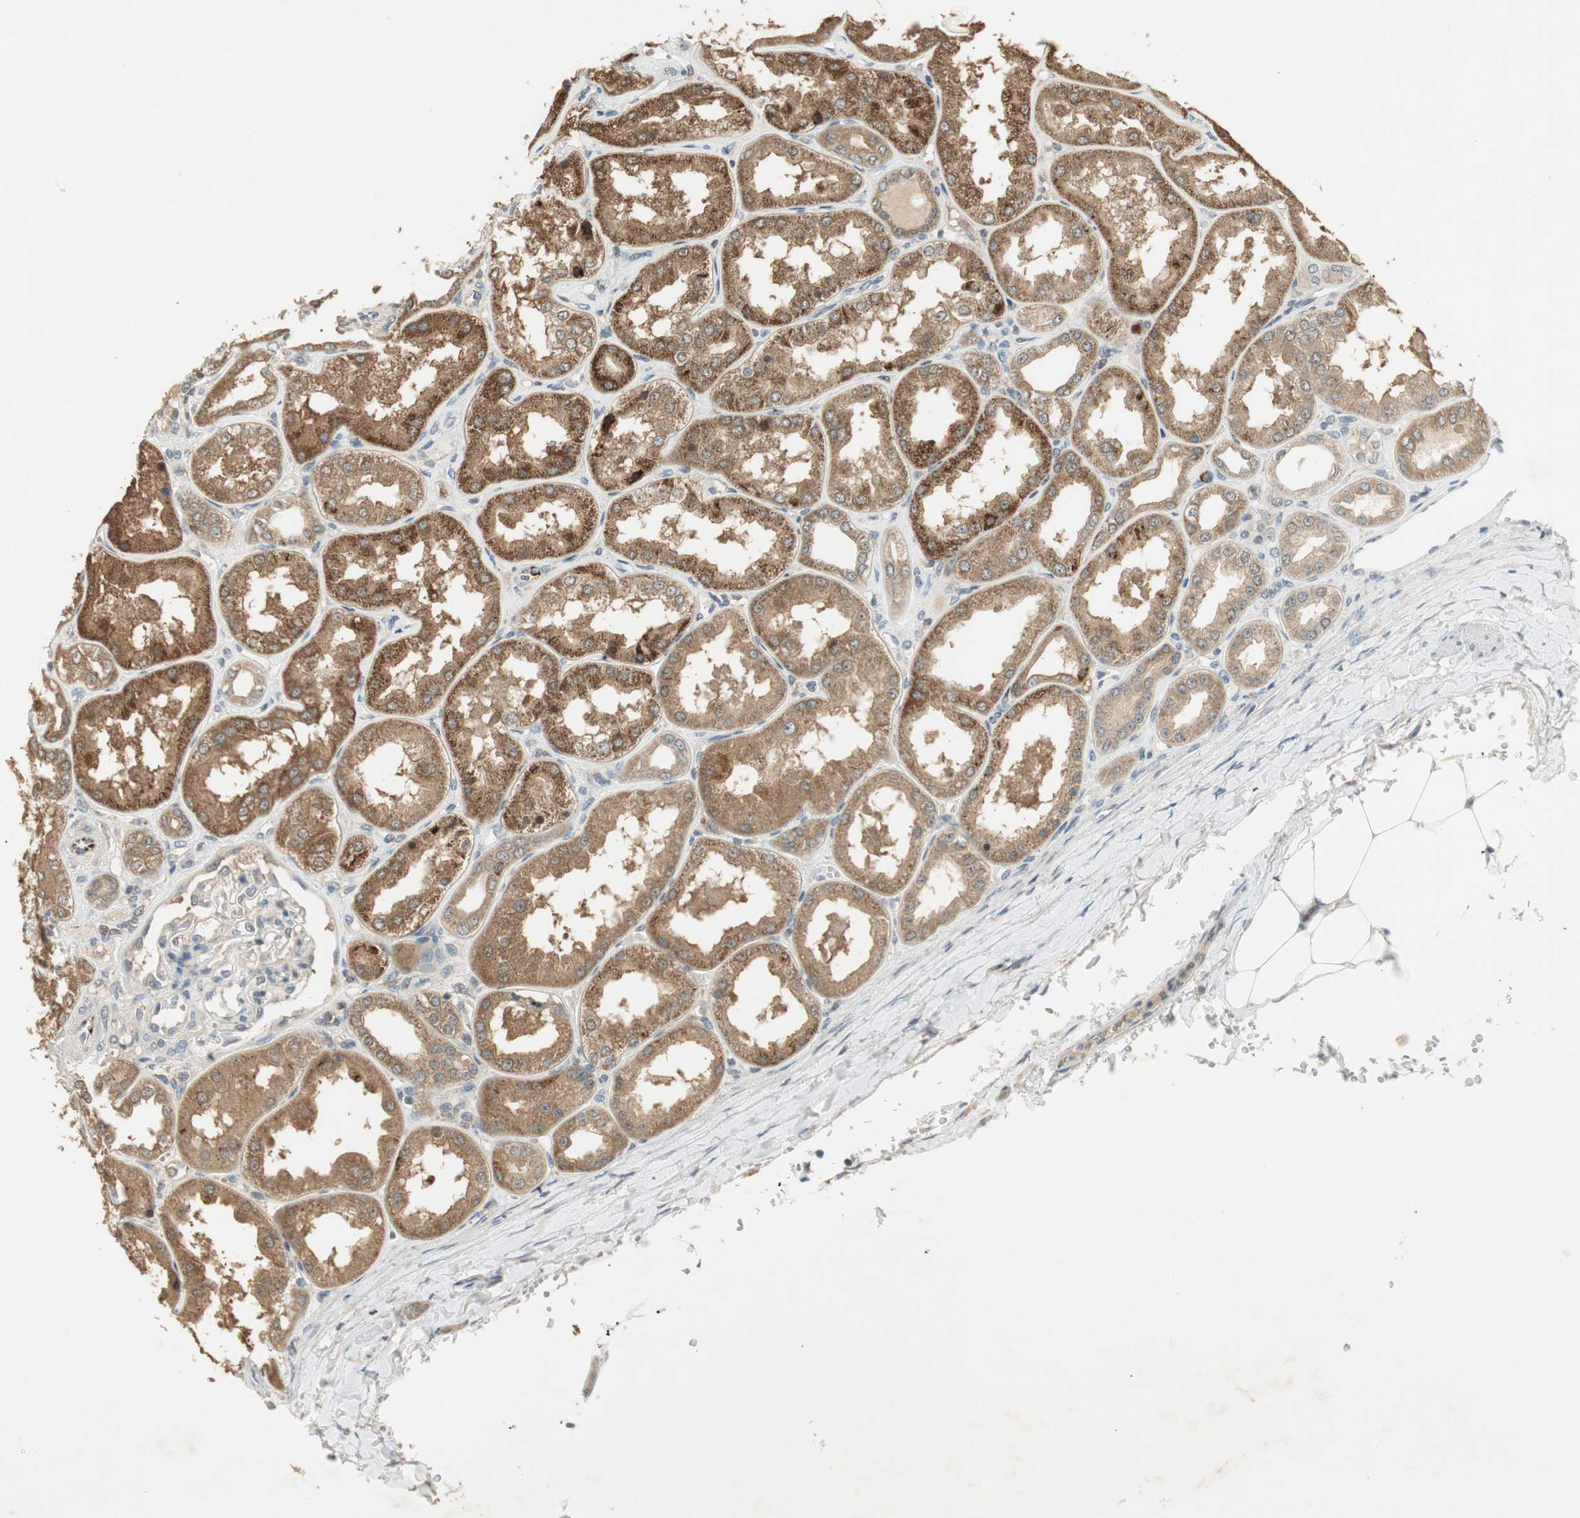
{"staining": {"intensity": "weak", "quantity": "<25%", "location": "cytoplasmic/membranous"}, "tissue": "kidney", "cell_type": "Cells in glomeruli", "image_type": "normal", "snomed": [{"axis": "morphology", "description": "Normal tissue, NOS"}, {"axis": "topography", "description": "Kidney"}], "caption": "The photomicrograph displays no significant expression in cells in glomeruli of kidney.", "gene": "USP2", "patient": {"sex": "female", "age": 56}}